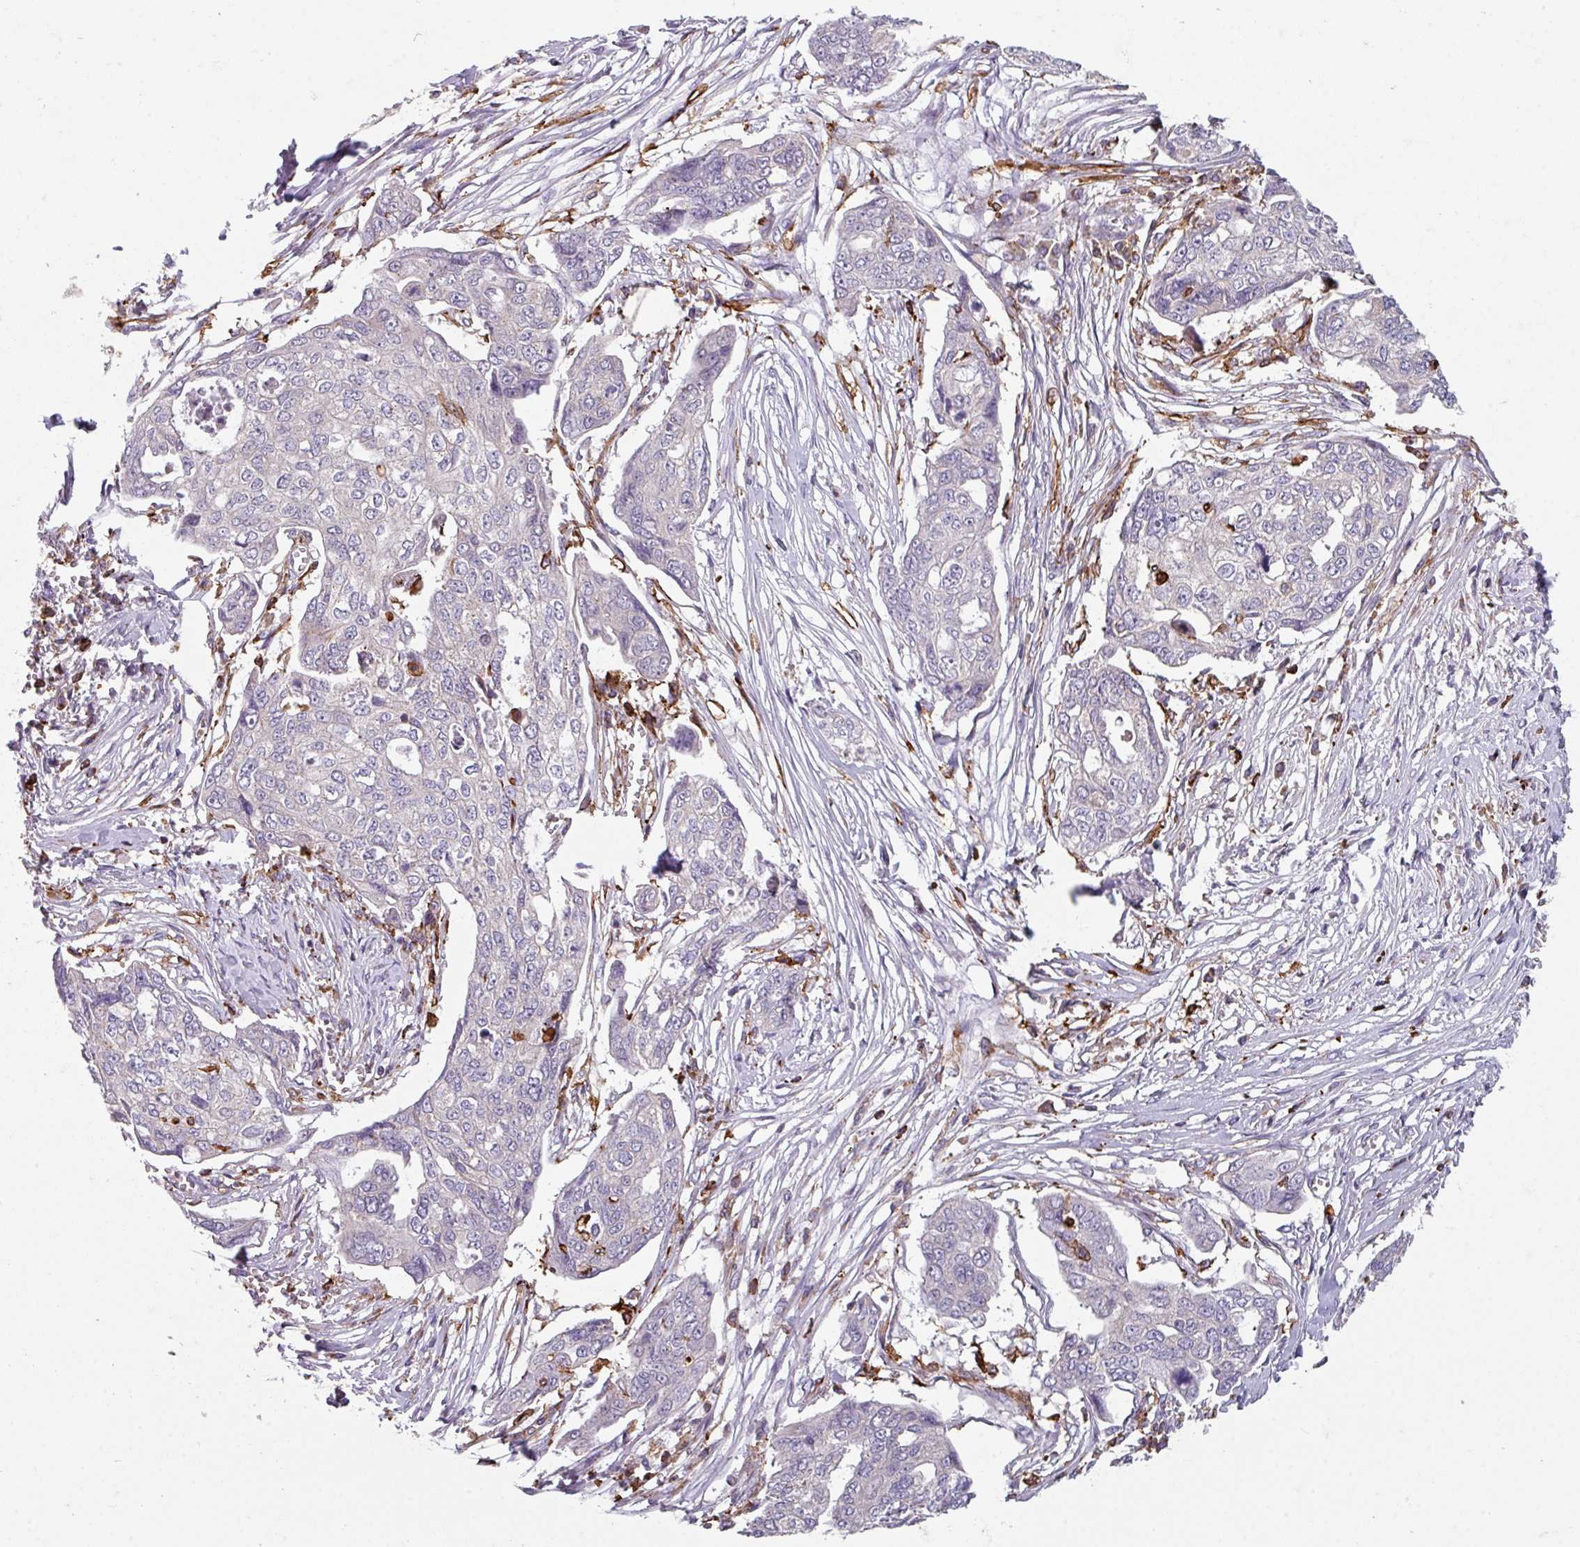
{"staining": {"intensity": "negative", "quantity": "none", "location": "none"}, "tissue": "ovarian cancer", "cell_type": "Tumor cells", "image_type": "cancer", "snomed": [{"axis": "morphology", "description": "Carcinoma, endometroid"}, {"axis": "topography", "description": "Ovary"}], "caption": "The photomicrograph displays no significant staining in tumor cells of ovarian cancer. Nuclei are stained in blue.", "gene": "NEDD9", "patient": {"sex": "female", "age": 70}}